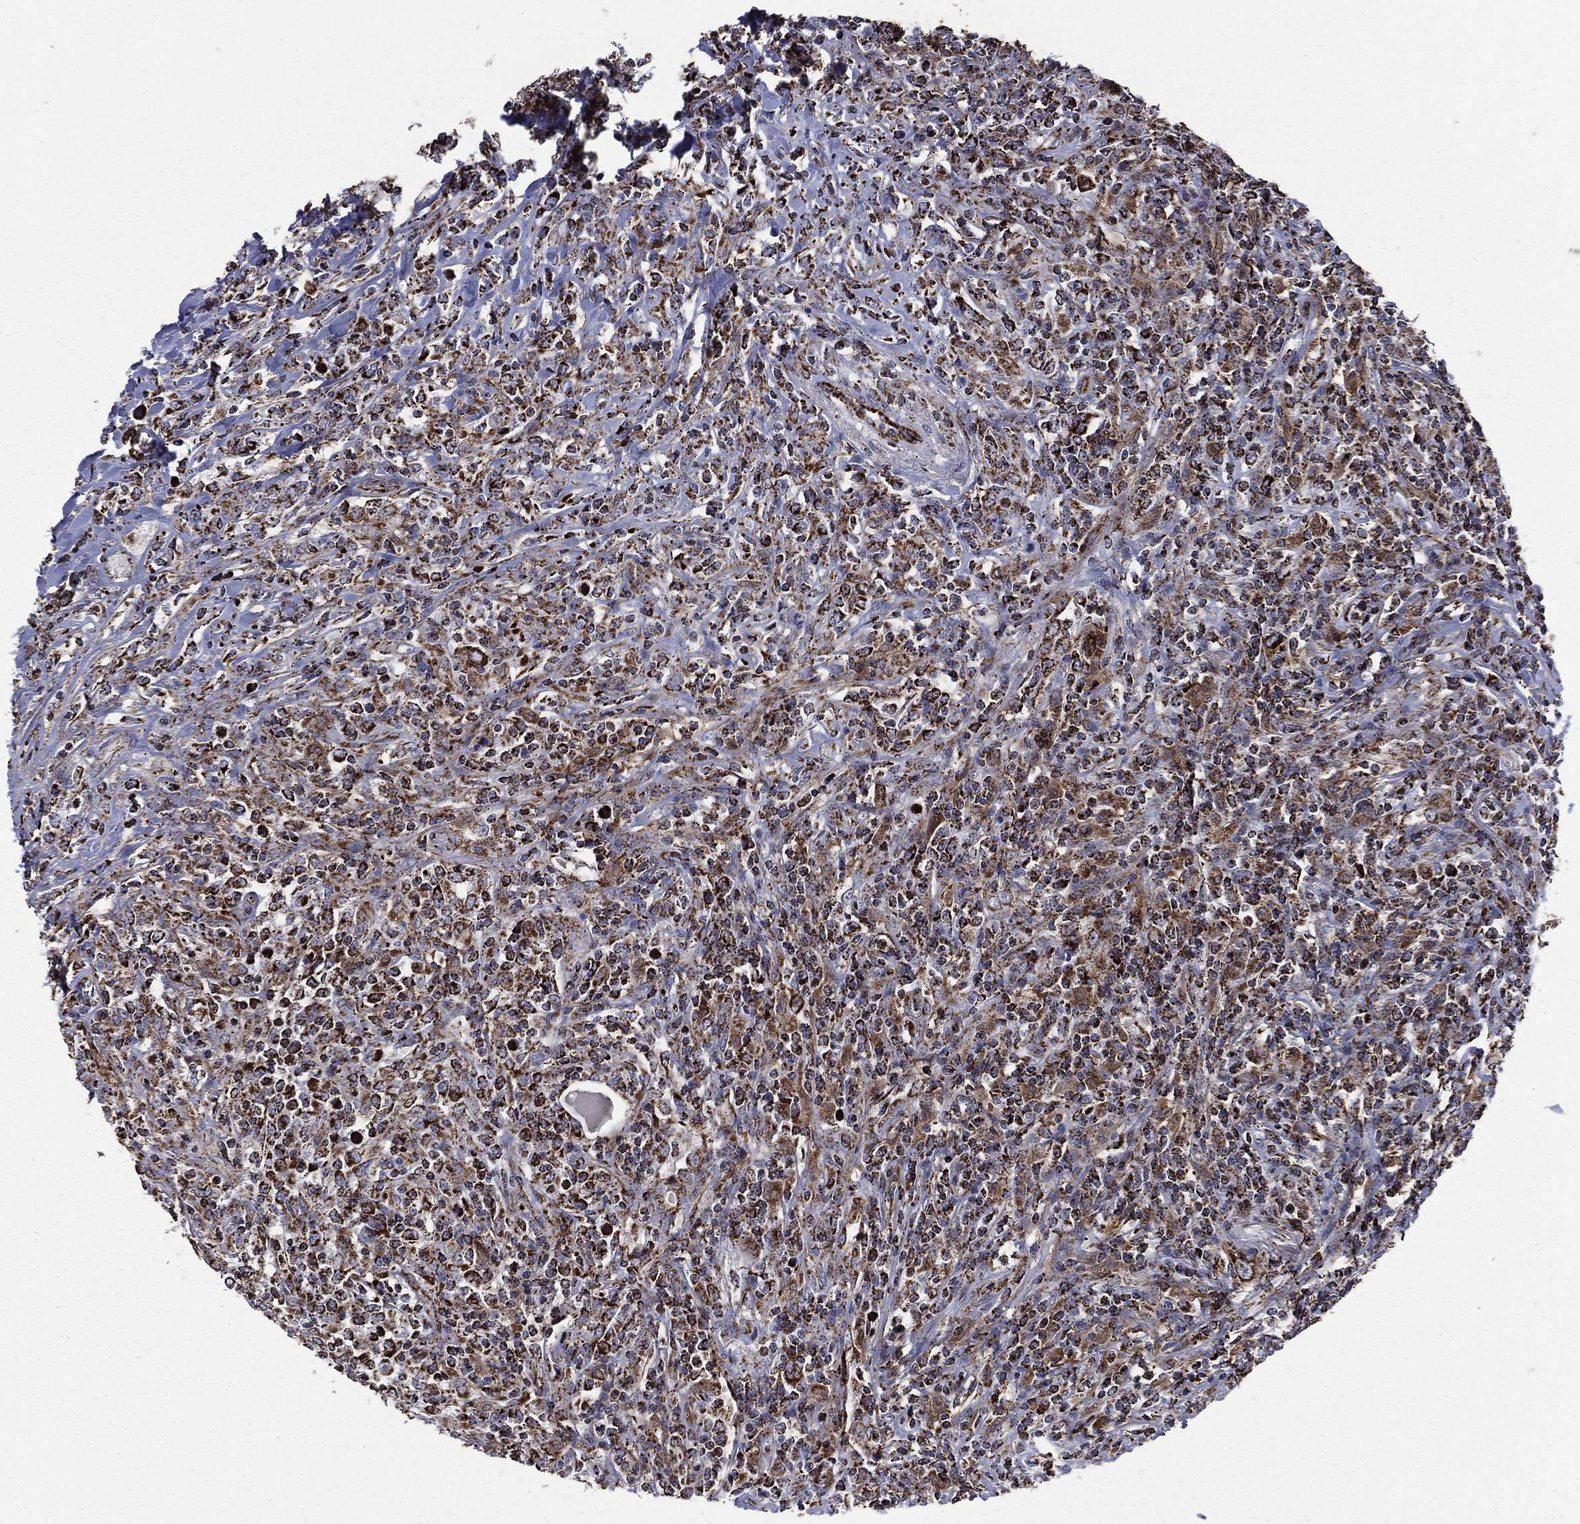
{"staining": {"intensity": "strong", "quantity": ">75%", "location": "cytoplasmic/membranous"}, "tissue": "lymphoma", "cell_type": "Tumor cells", "image_type": "cancer", "snomed": [{"axis": "morphology", "description": "Malignant lymphoma, non-Hodgkin's type, High grade"}, {"axis": "topography", "description": "Lung"}], "caption": "Strong cytoplasmic/membranous positivity is seen in about >75% of tumor cells in high-grade malignant lymphoma, non-Hodgkin's type.", "gene": "GOT2", "patient": {"sex": "male", "age": 79}}